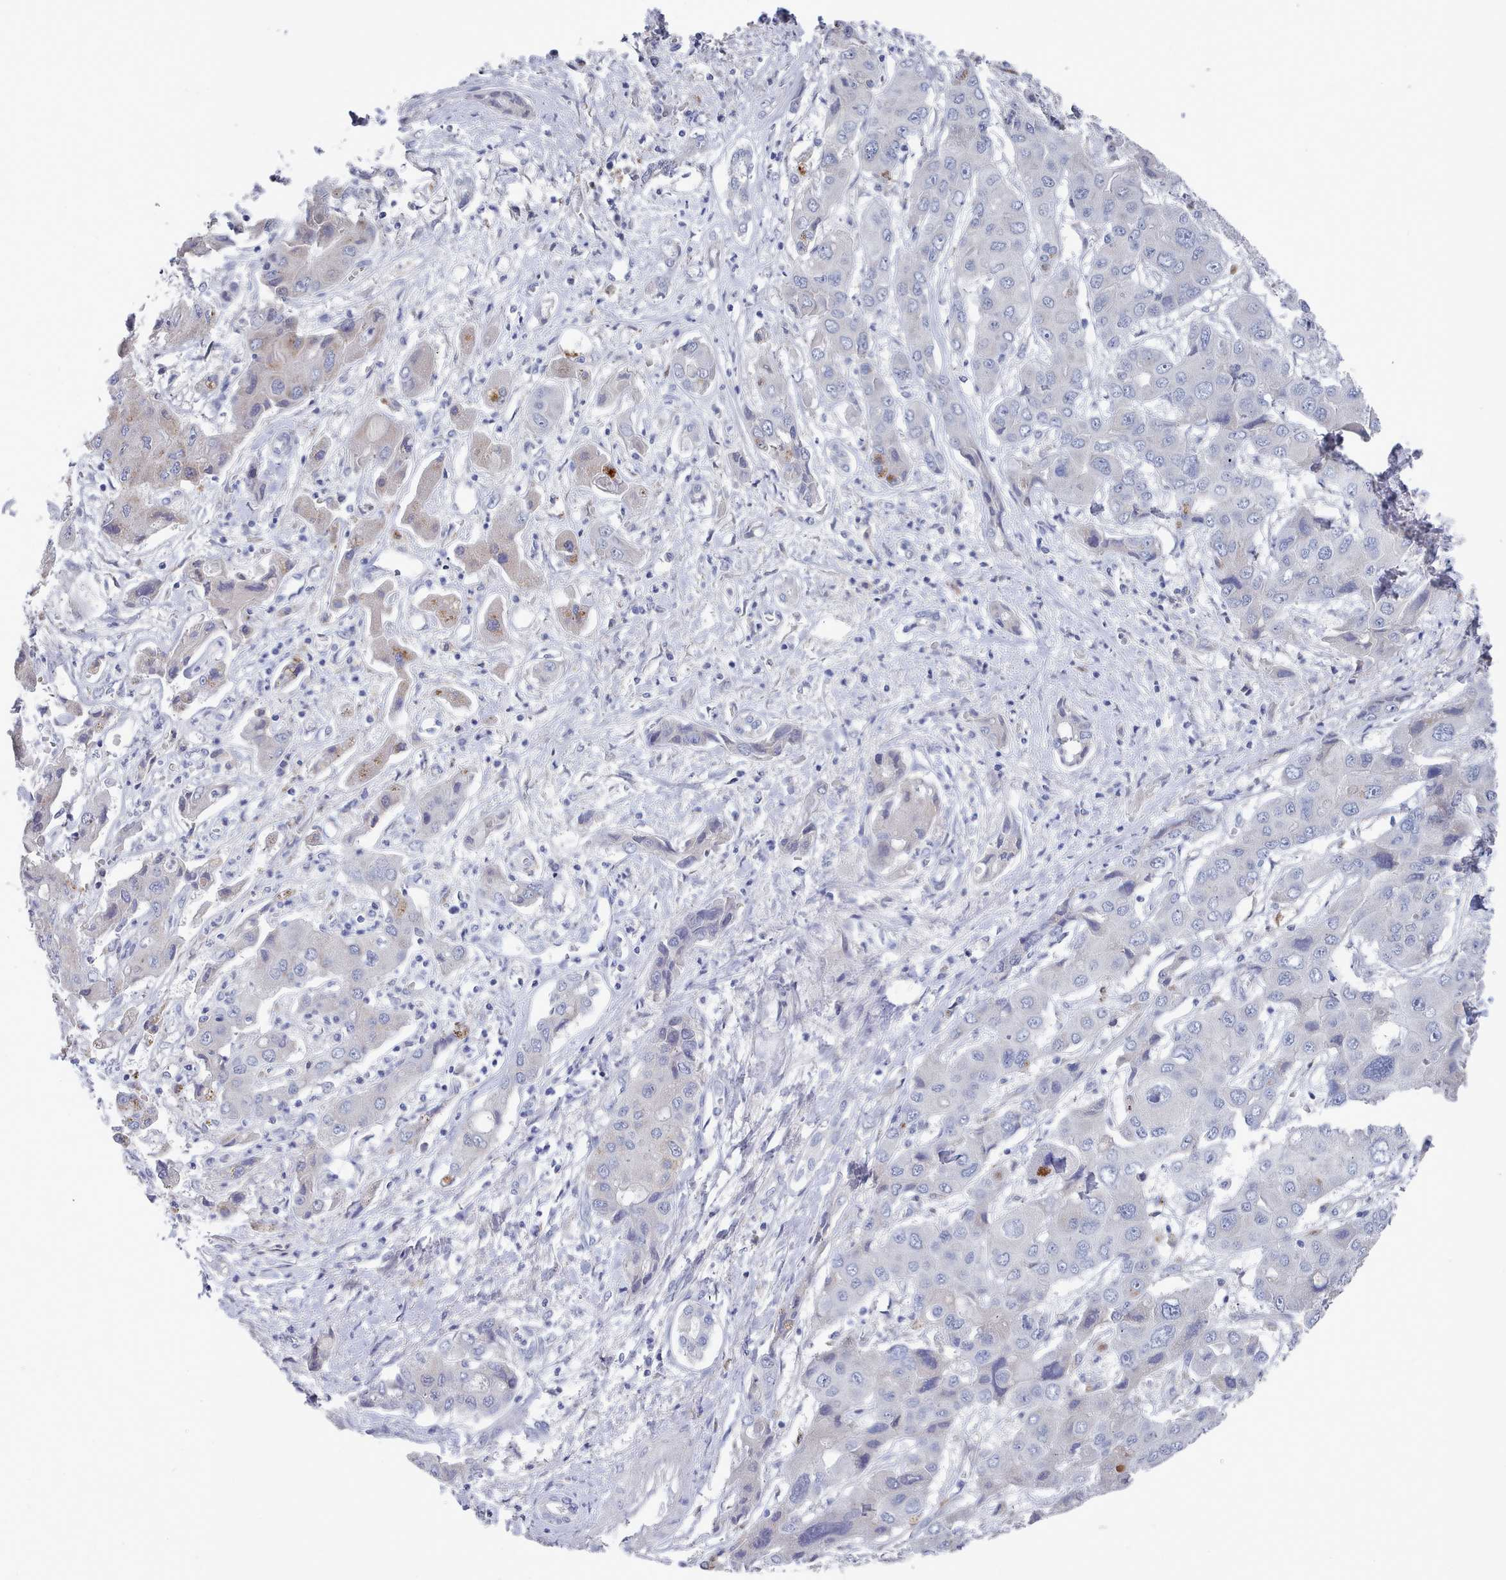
{"staining": {"intensity": "negative", "quantity": "none", "location": "none"}, "tissue": "liver cancer", "cell_type": "Tumor cells", "image_type": "cancer", "snomed": [{"axis": "morphology", "description": "Cholangiocarcinoma"}, {"axis": "topography", "description": "Liver"}], "caption": "Cholangiocarcinoma (liver) stained for a protein using immunohistochemistry exhibits no positivity tumor cells.", "gene": "ACAD11", "patient": {"sex": "male", "age": 67}}